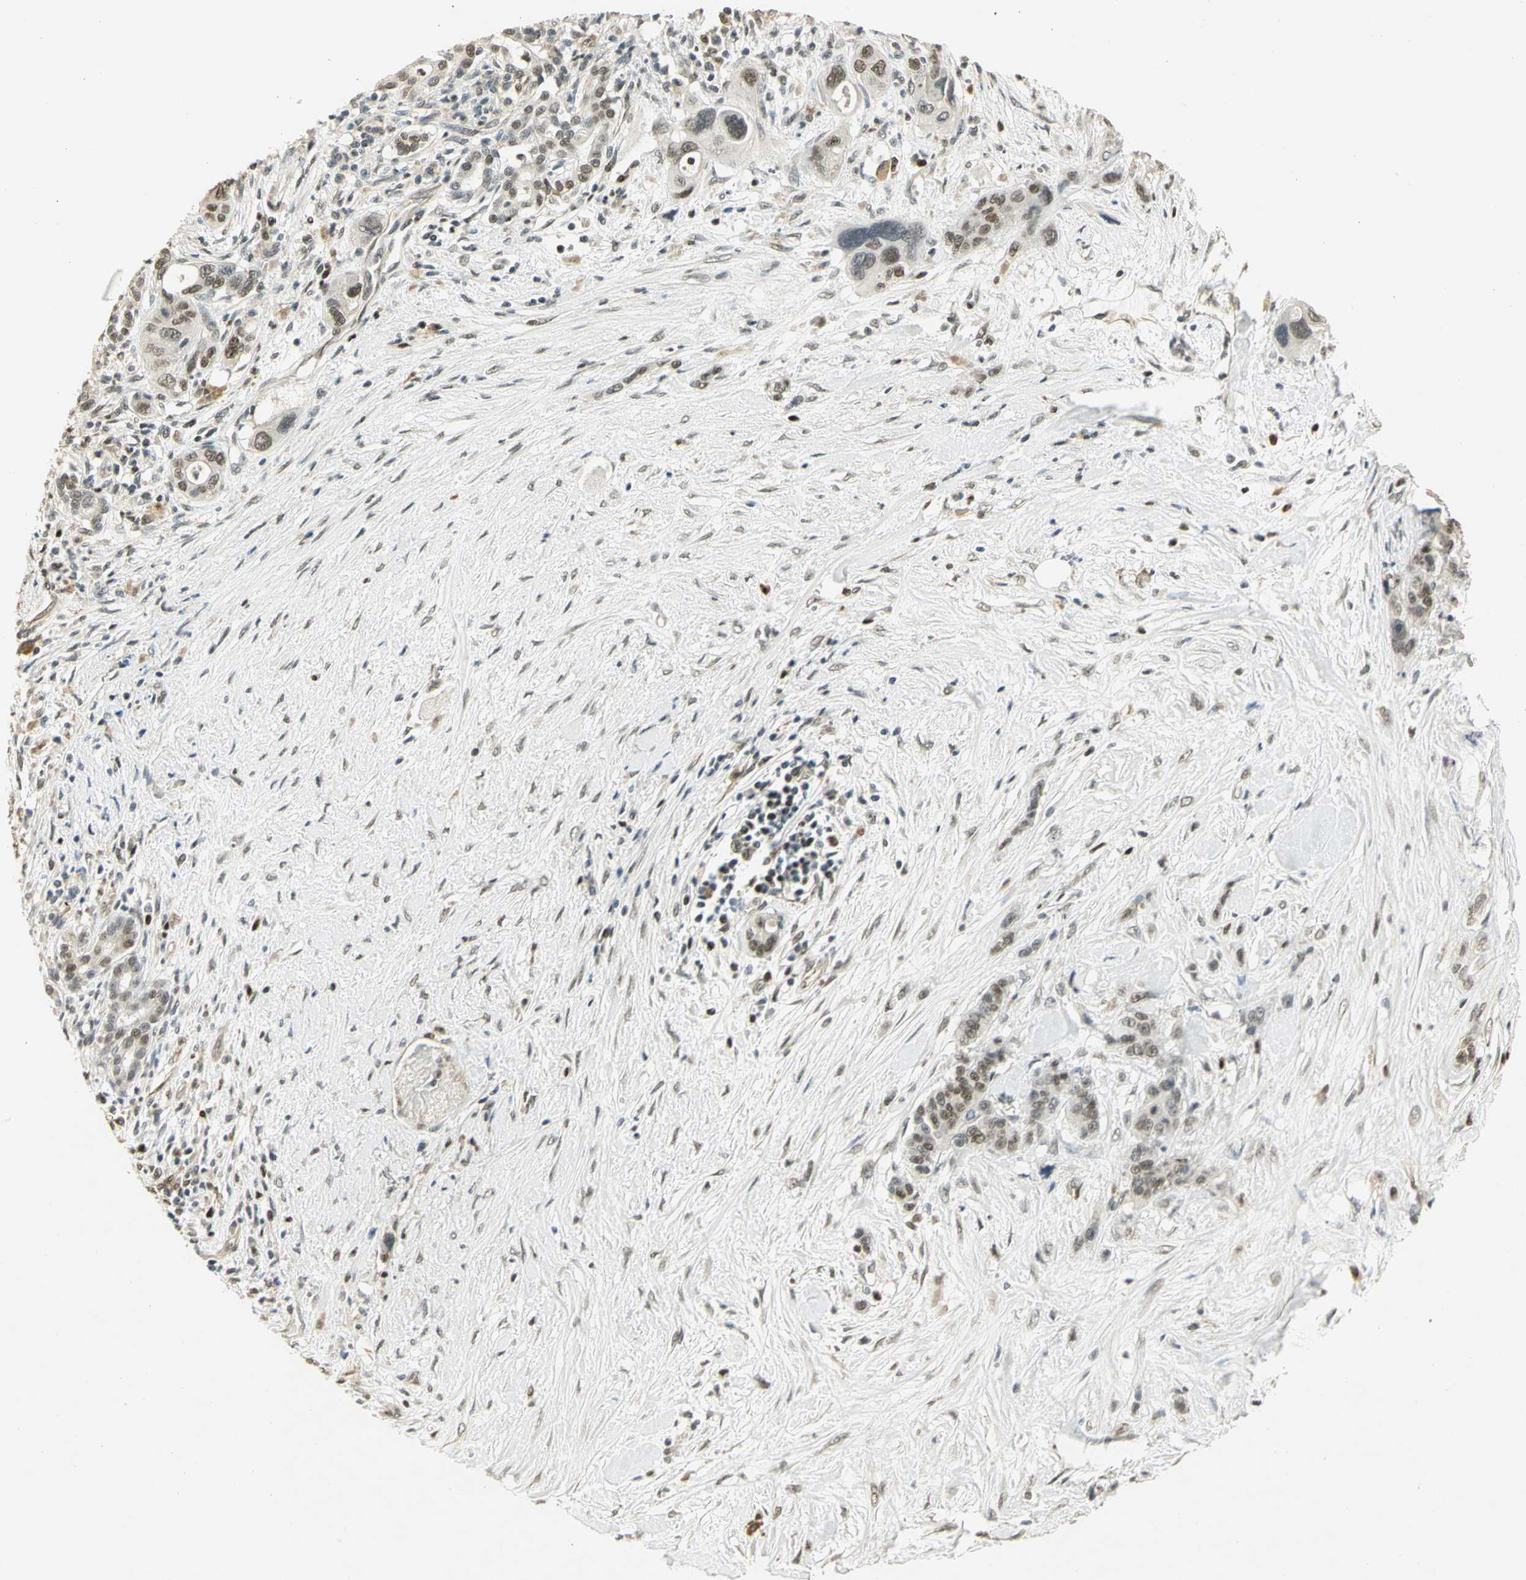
{"staining": {"intensity": "weak", "quantity": ">75%", "location": "nuclear"}, "tissue": "pancreatic cancer", "cell_type": "Tumor cells", "image_type": "cancer", "snomed": [{"axis": "morphology", "description": "Adenocarcinoma, NOS"}, {"axis": "topography", "description": "Pancreas"}], "caption": "DAB (3,3'-diaminobenzidine) immunohistochemical staining of pancreatic cancer shows weak nuclear protein expression in approximately >75% of tumor cells. (DAB IHC with brightfield microscopy, high magnification).", "gene": "ELF1", "patient": {"sex": "male", "age": 46}}